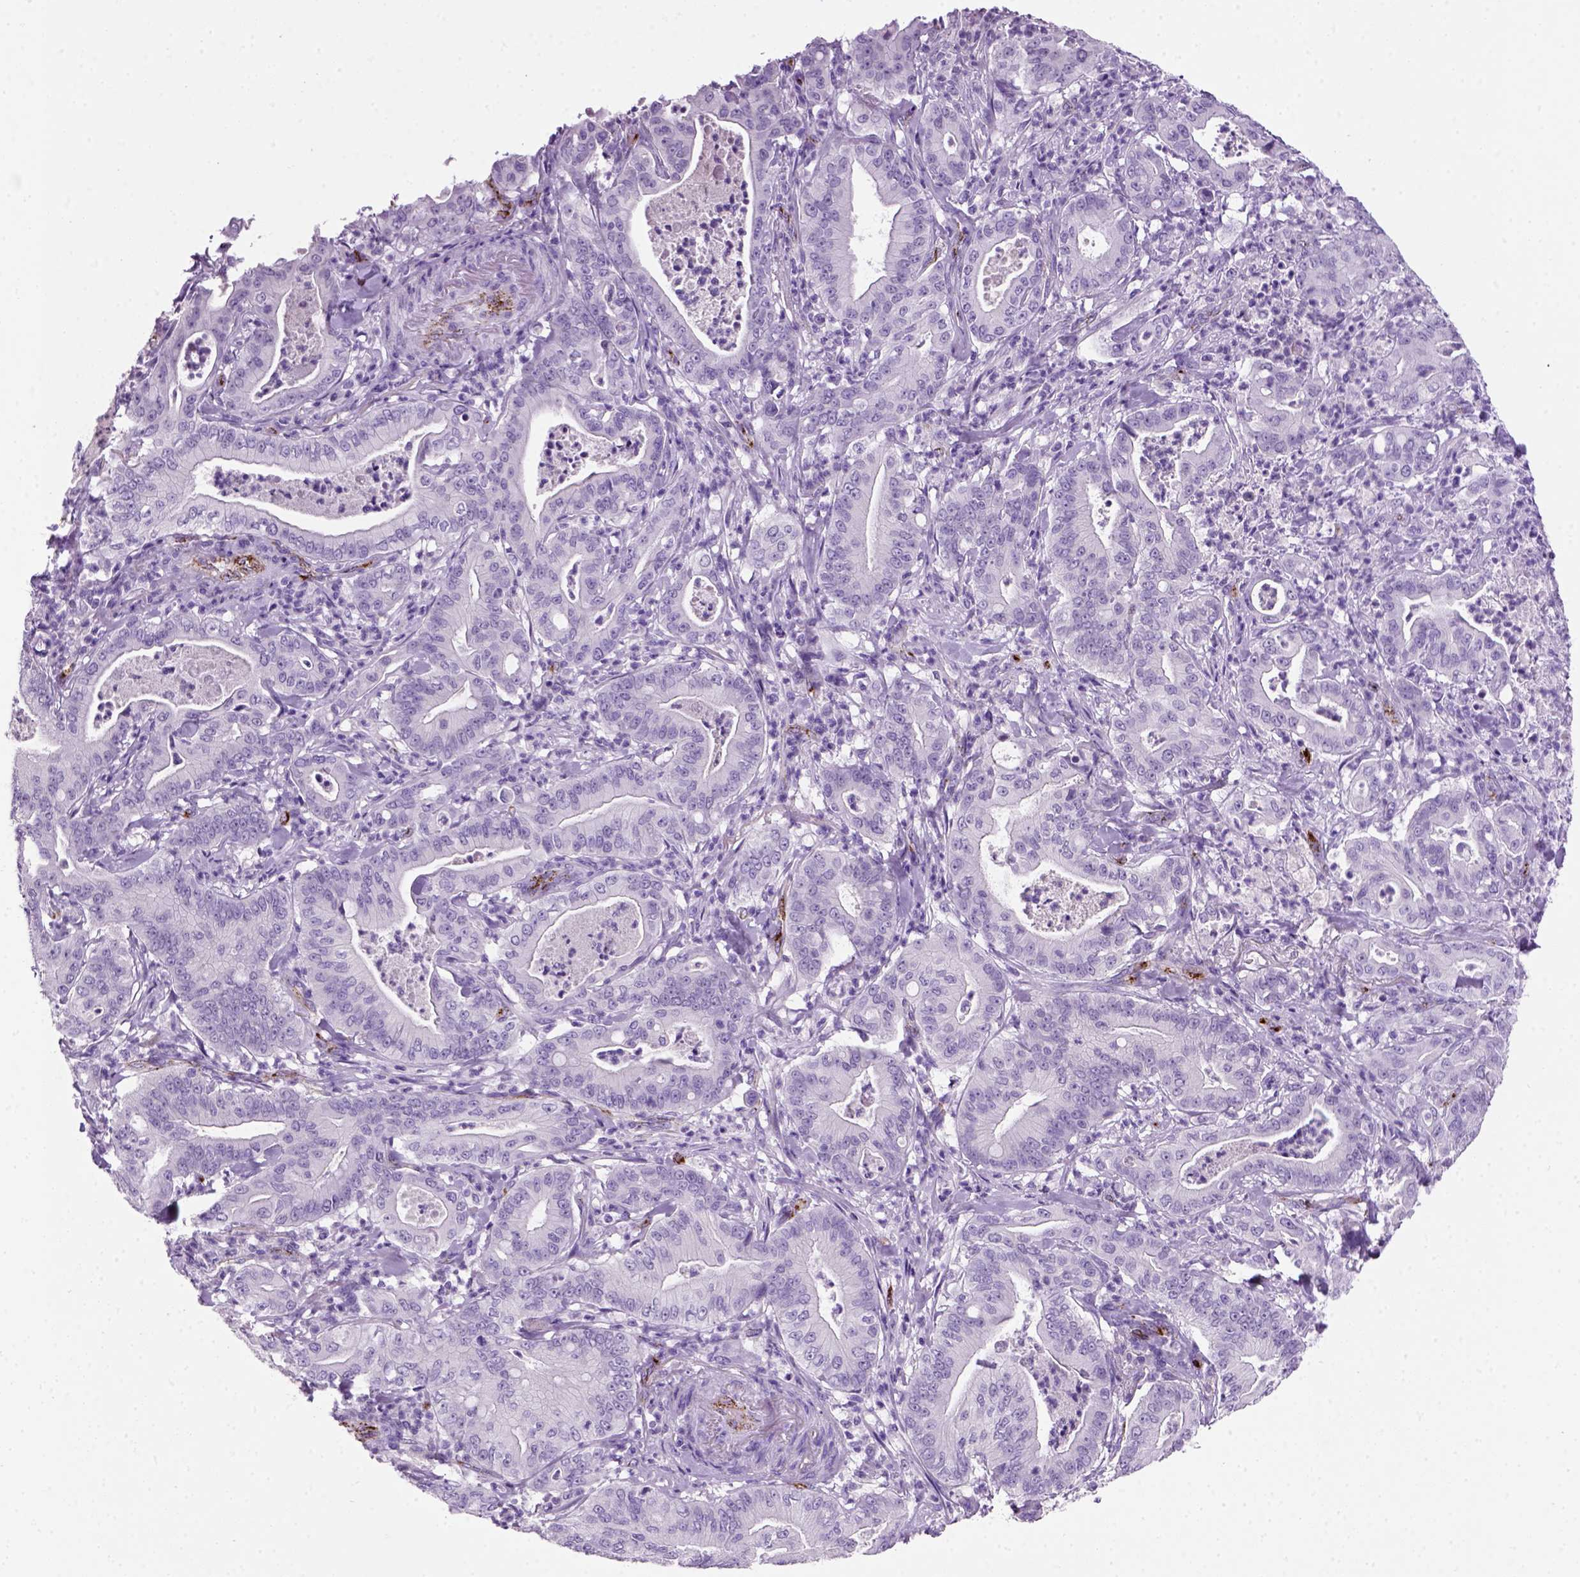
{"staining": {"intensity": "negative", "quantity": "none", "location": "none"}, "tissue": "pancreatic cancer", "cell_type": "Tumor cells", "image_type": "cancer", "snomed": [{"axis": "morphology", "description": "Adenocarcinoma, NOS"}, {"axis": "topography", "description": "Pancreas"}], "caption": "An immunohistochemistry histopathology image of pancreatic adenocarcinoma is shown. There is no staining in tumor cells of pancreatic adenocarcinoma.", "gene": "VWF", "patient": {"sex": "male", "age": 71}}